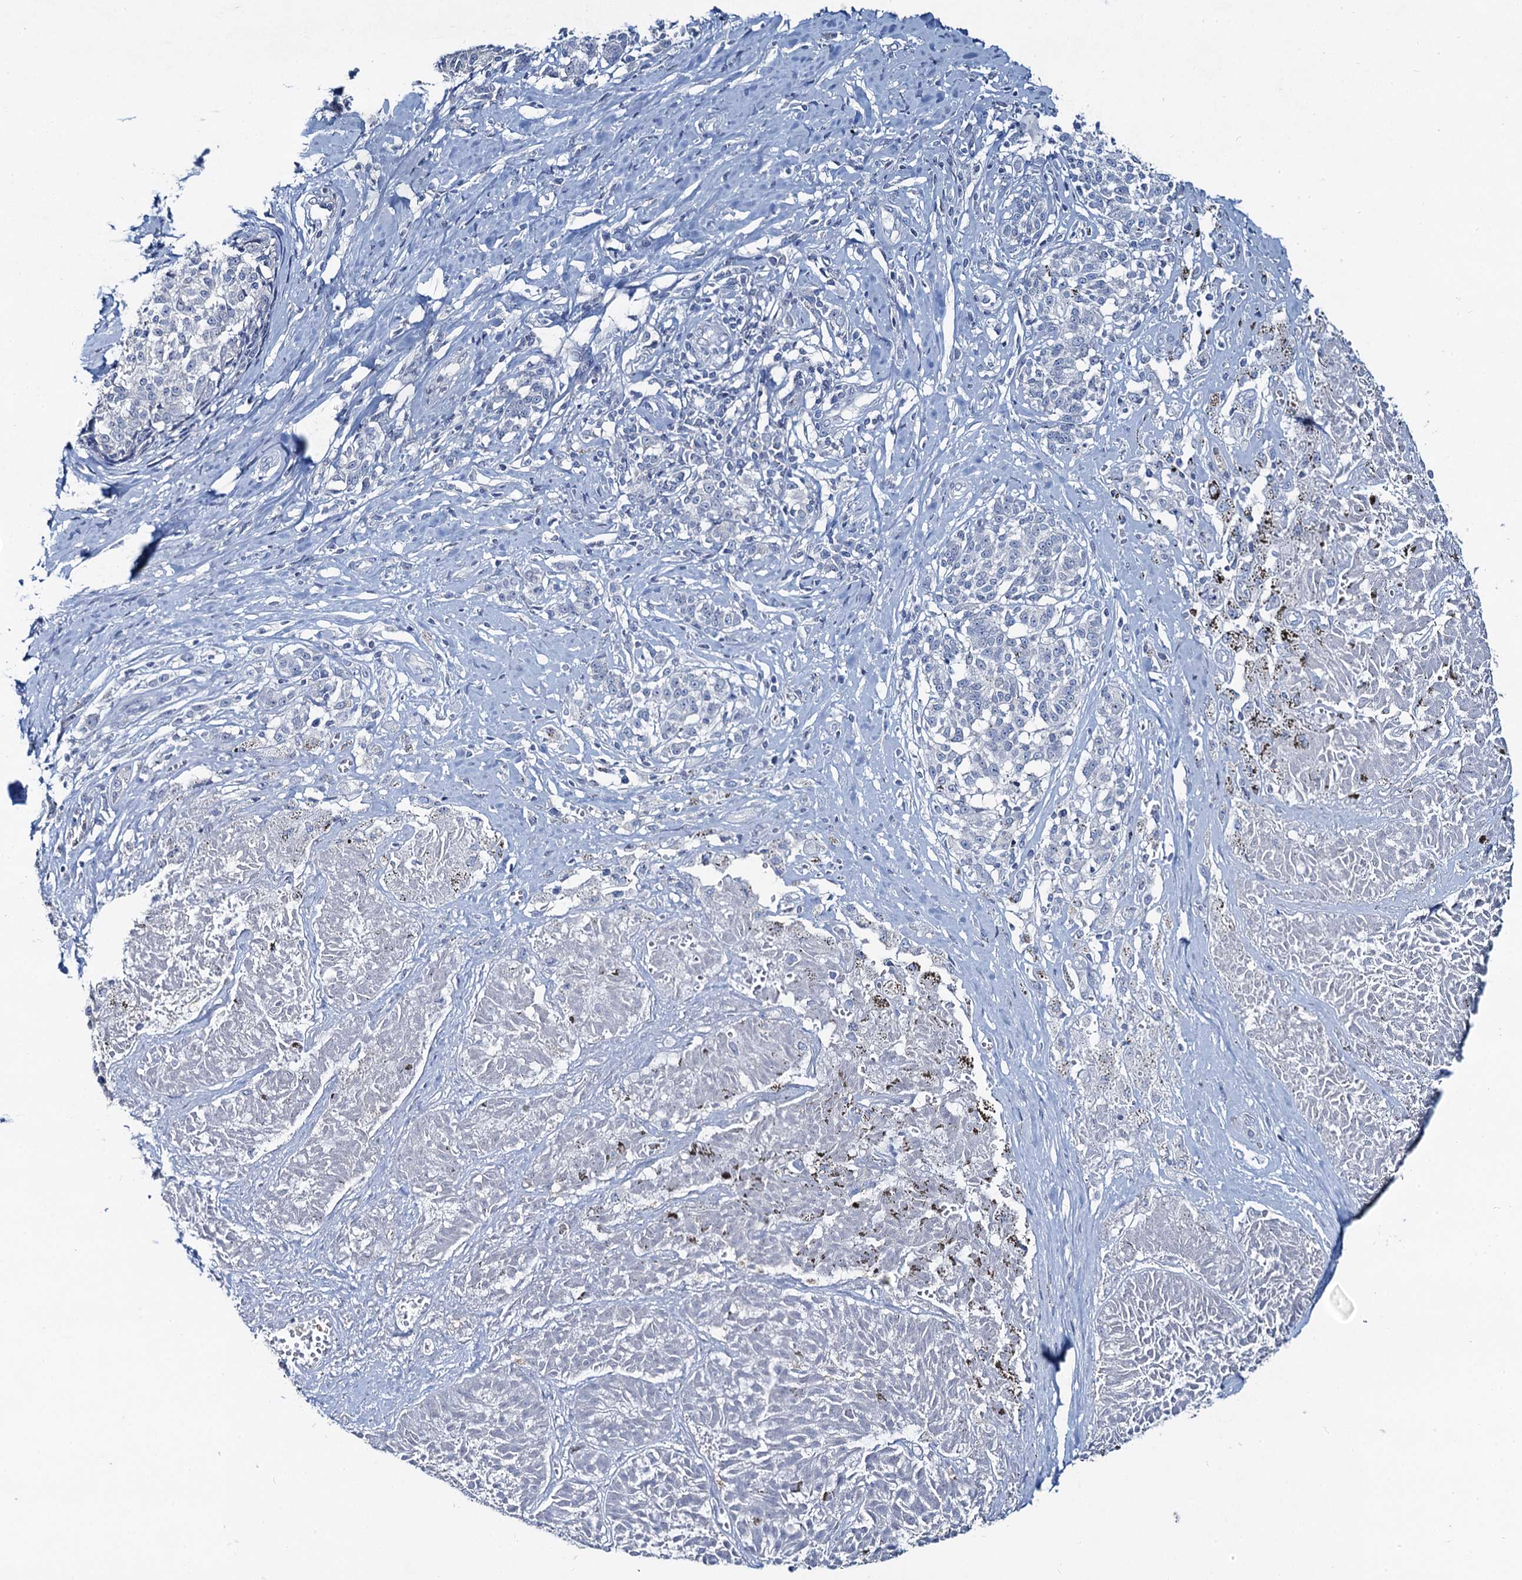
{"staining": {"intensity": "negative", "quantity": "none", "location": "none"}, "tissue": "melanoma", "cell_type": "Tumor cells", "image_type": "cancer", "snomed": [{"axis": "morphology", "description": "Malignant melanoma, NOS"}, {"axis": "topography", "description": "Skin"}], "caption": "Immunohistochemistry histopathology image of human melanoma stained for a protein (brown), which exhibits no staining in tumor cells. (DAB (3,3'-diaminobenzidine) immunohistochemistry (IHC) with hematoxylin counter stain).", "gene": "TOX3", "patient": {"sex": "female", "age": 72}}